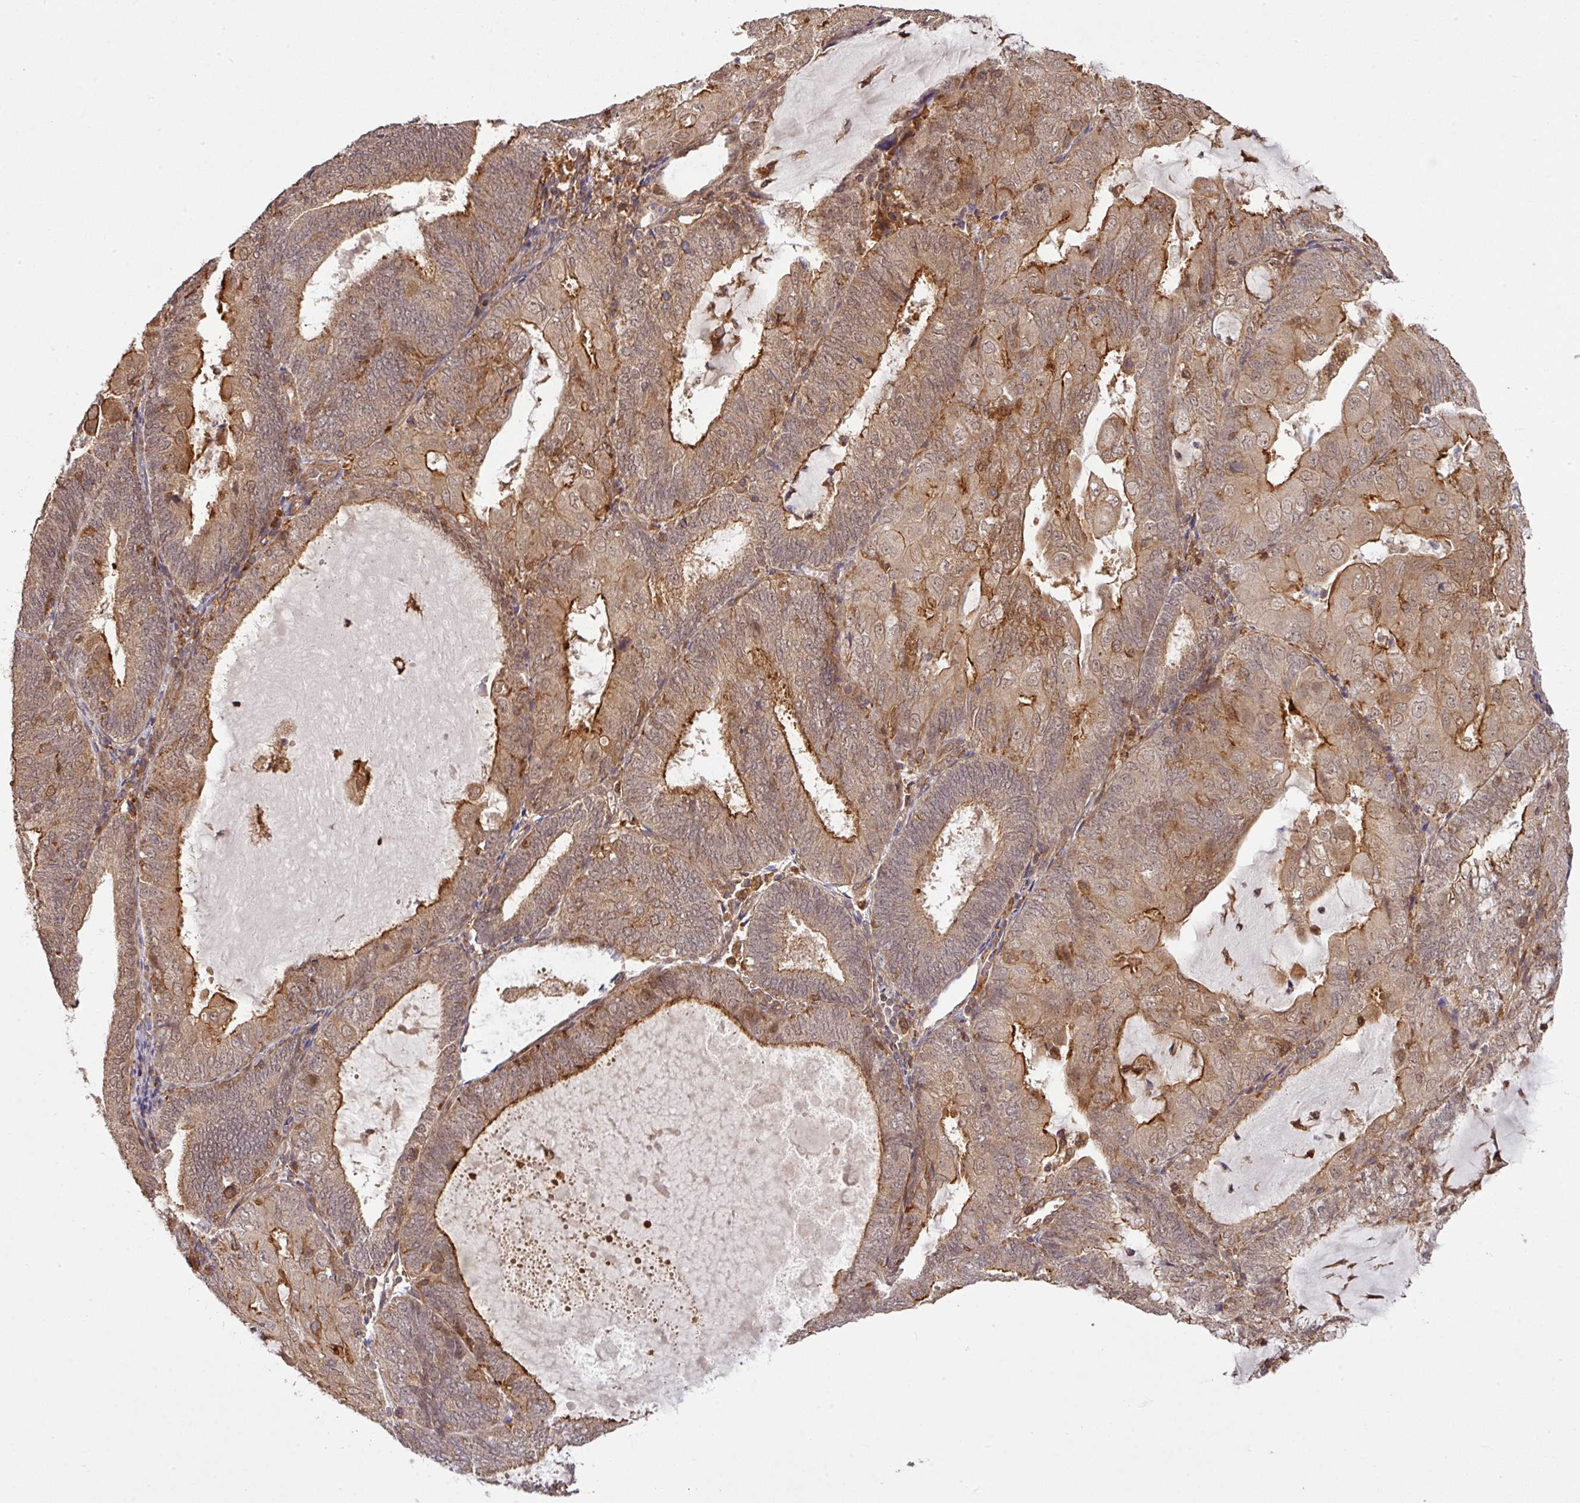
{"staining": {"intensity": "moderate", "quantity": ">75%", "location": "cytoplasmic/membranous,nuclear"}, "tissue": "endometrial cancer", "cell_type": "Tumor cells", "image_type": "cancer", "snomed": [{"axis": "morphology", "description": "Adenocarcinoma, NOS"}, {"axis": "topography", "description": "Endometrium"}], "caption": "The immunohistochemical stain highlights moderate cytoplasmic/membranous and nuclear expression in tumor cells of adenocarcinoma (endometrial) tissue.", "gene": "ARPIN", "patient": {"sex": "female", "age": 81}}